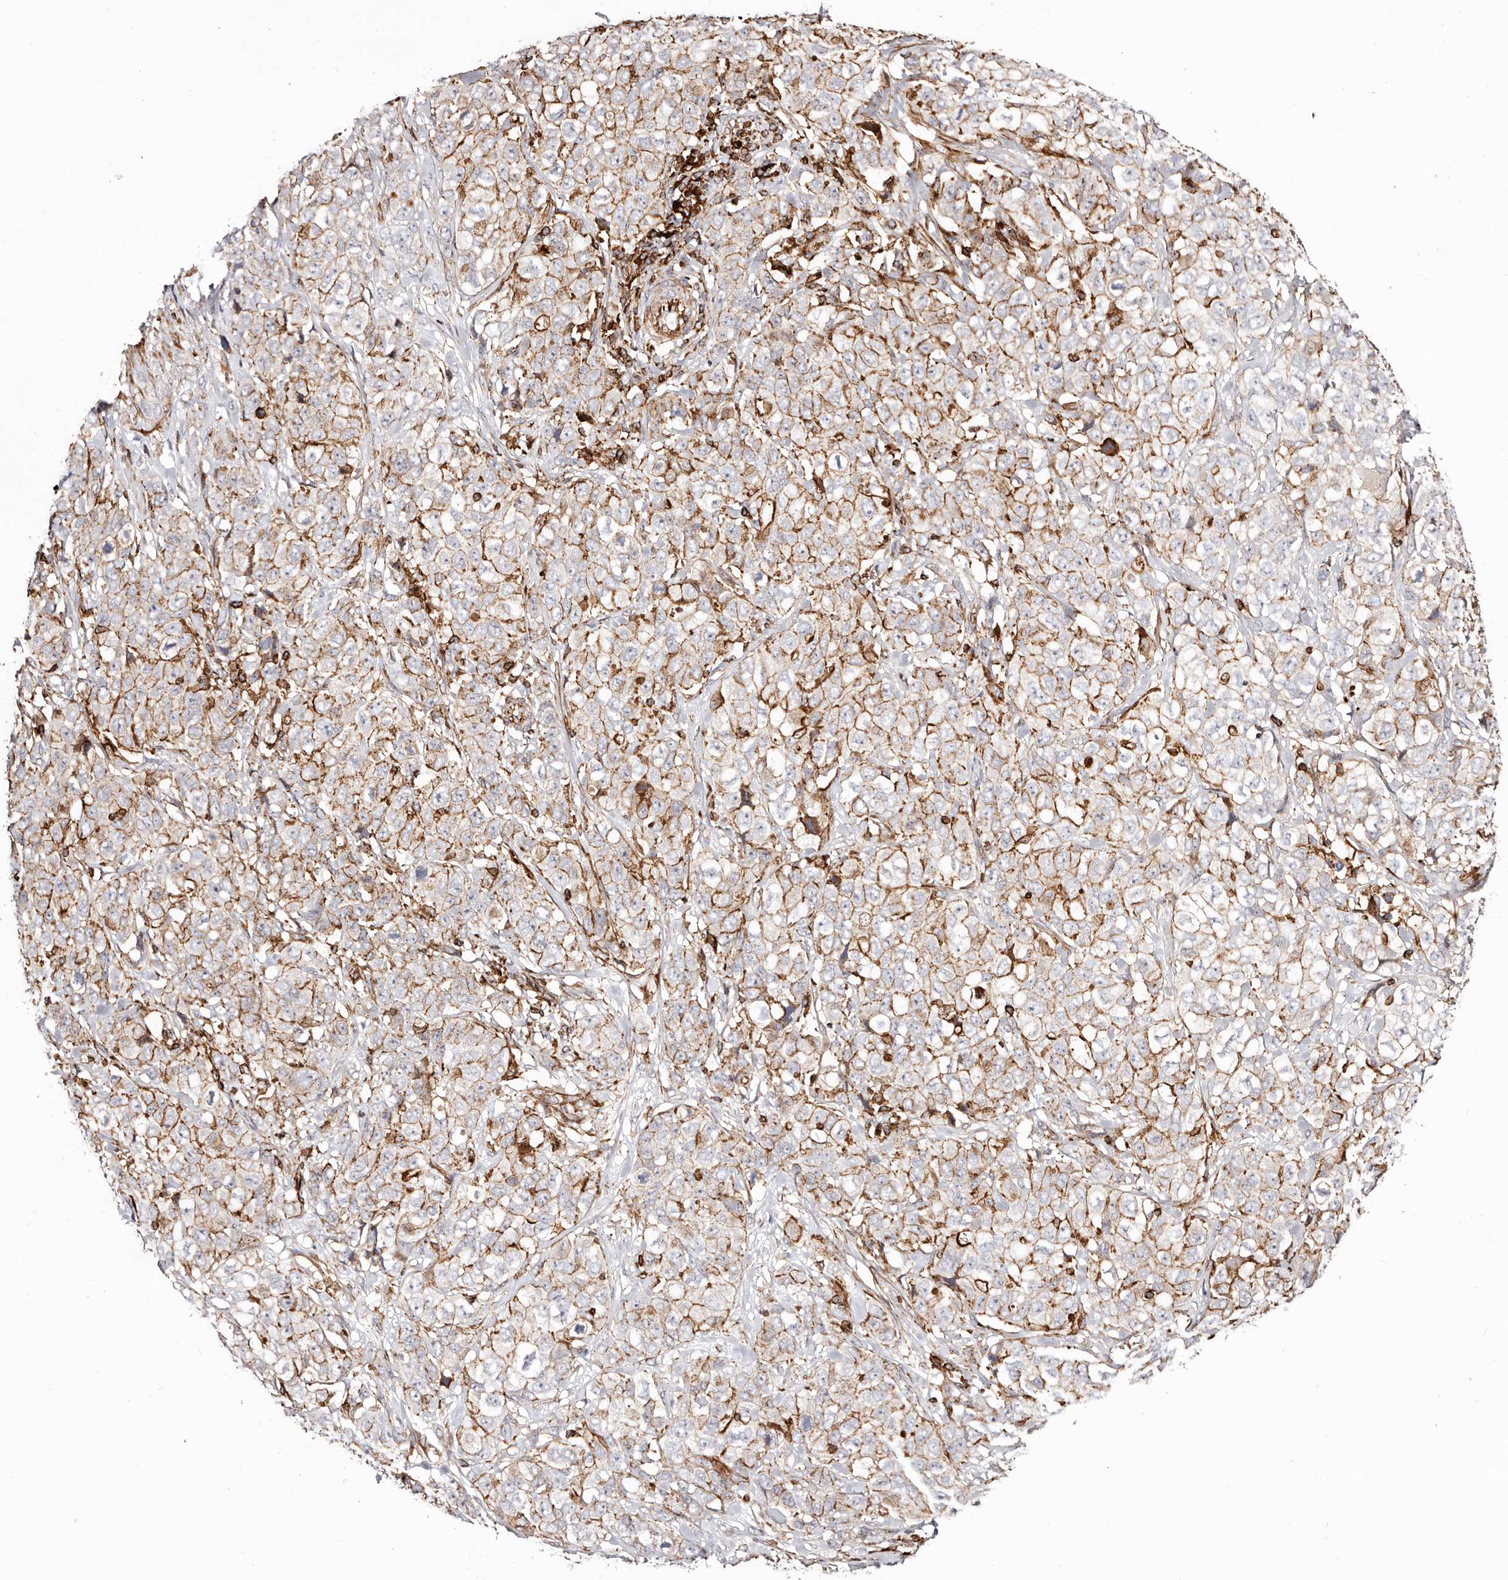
{"staining": {"intensity": "moderate", "quantity": "25%-75%", "location": "cytoplasmic/membranous"}, "tissue": "stomach cancer", "cell_type": "Tumor cells", "image_type": "cancer", "snomed": [{"axis": "morphology", "description": "Adenocarcinoma, NOS"}, {"axis": "topography", "description": "Stomach"}], "caption": "About 25%-75% of tumor cells in stomach adenocarcinoma exhibit moderate cytoplasmic/membranous protein expression as visualized by brown immunohistochemical staining.", "gene": "PTPN22", "patient": {"sex": "male", "age": 48}}